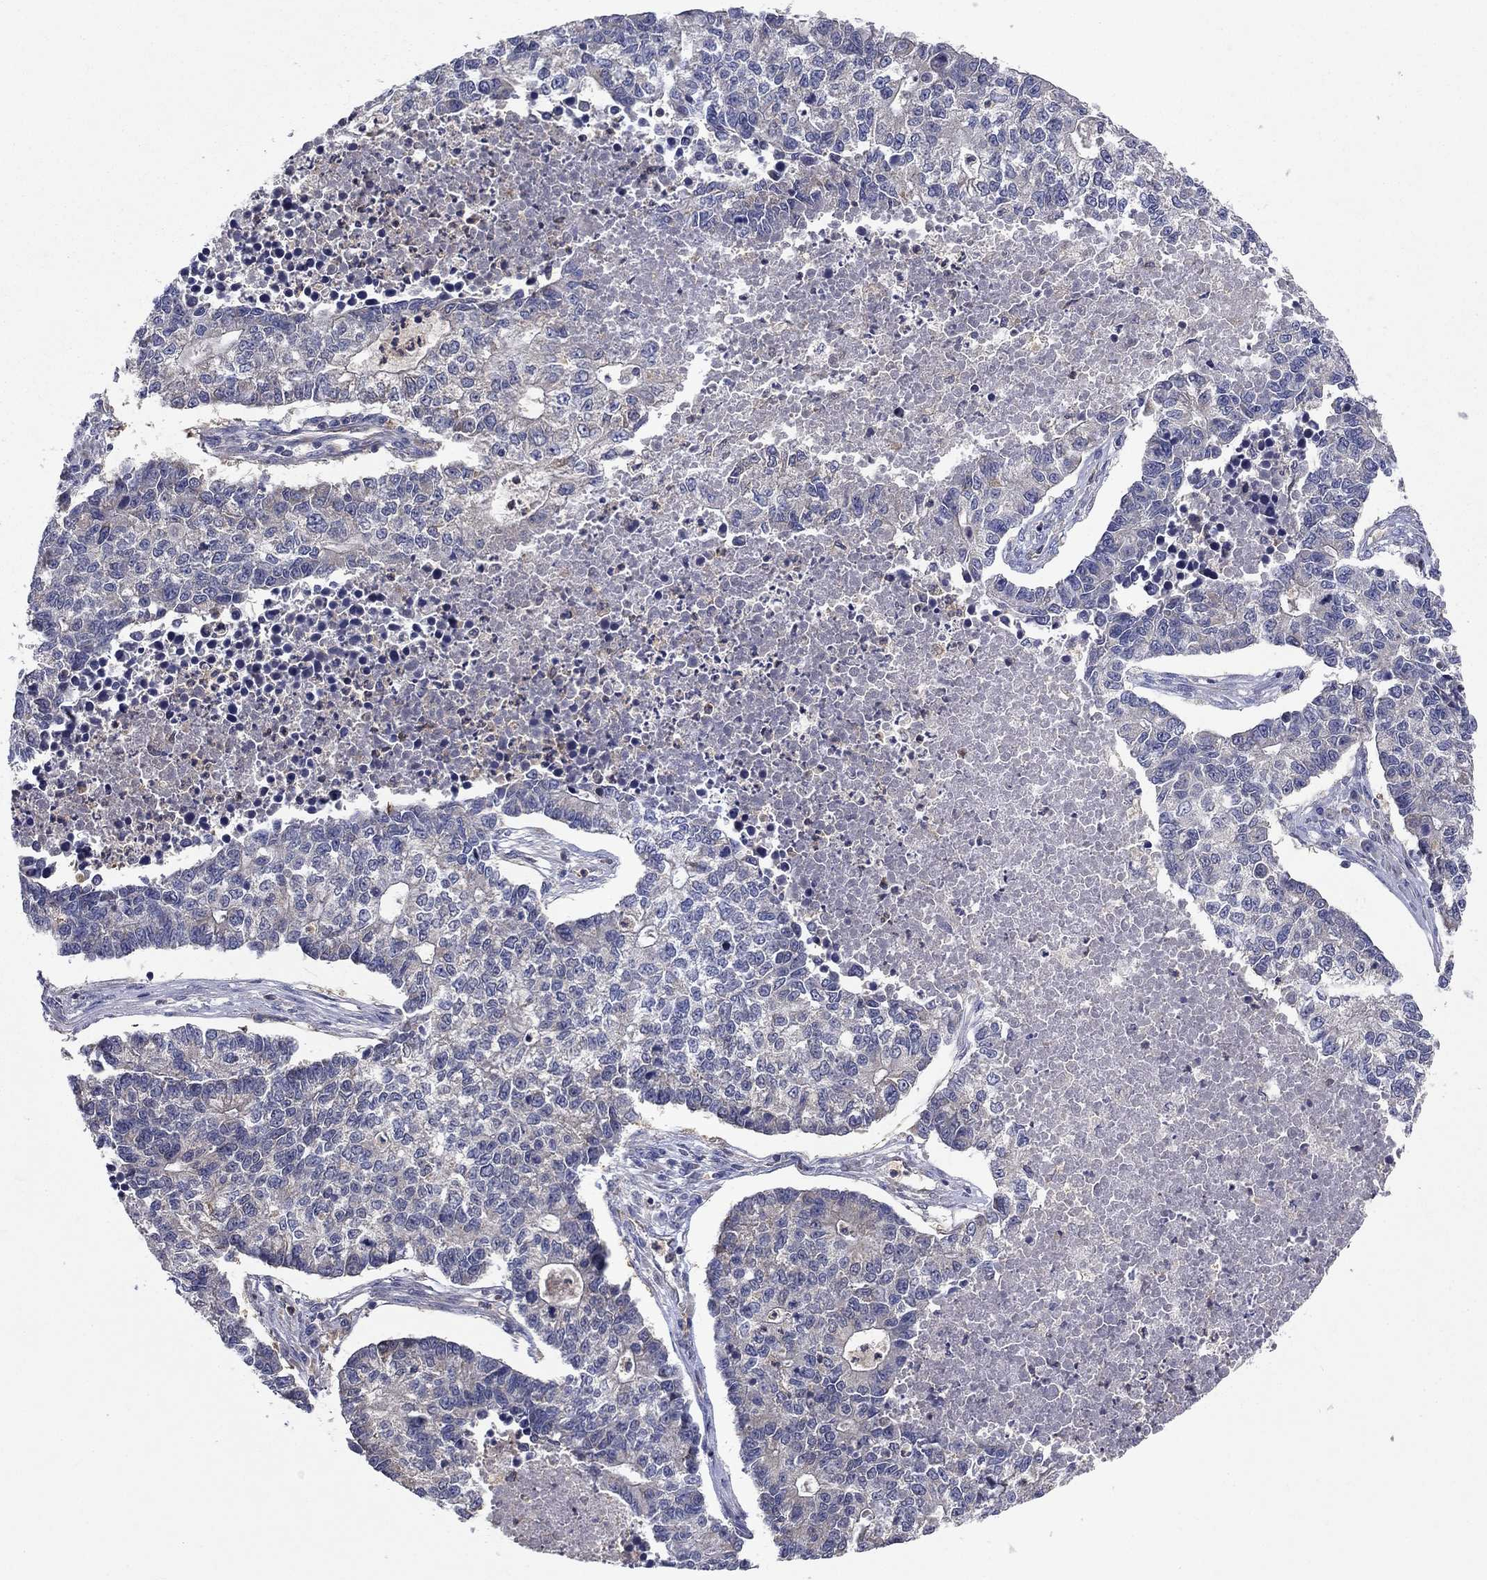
{"staining": {"intensity": "negative", "quantity": "none", "location": "none"}, "tissue": "lung cancer", "cell_type": "Tumor cells", "image_type": "cancer", "snomed": [{"axis": "morphology", "description": "Adenocarcinoma, NOS"}, {"axis": "topography", "description": "Lung"}], "caption": "Protein analysis of lung cancer demonstrates no significant positivity in tumor cells.", "gene": "GLTP", "patient": {"sex": "male", "age": 57}}